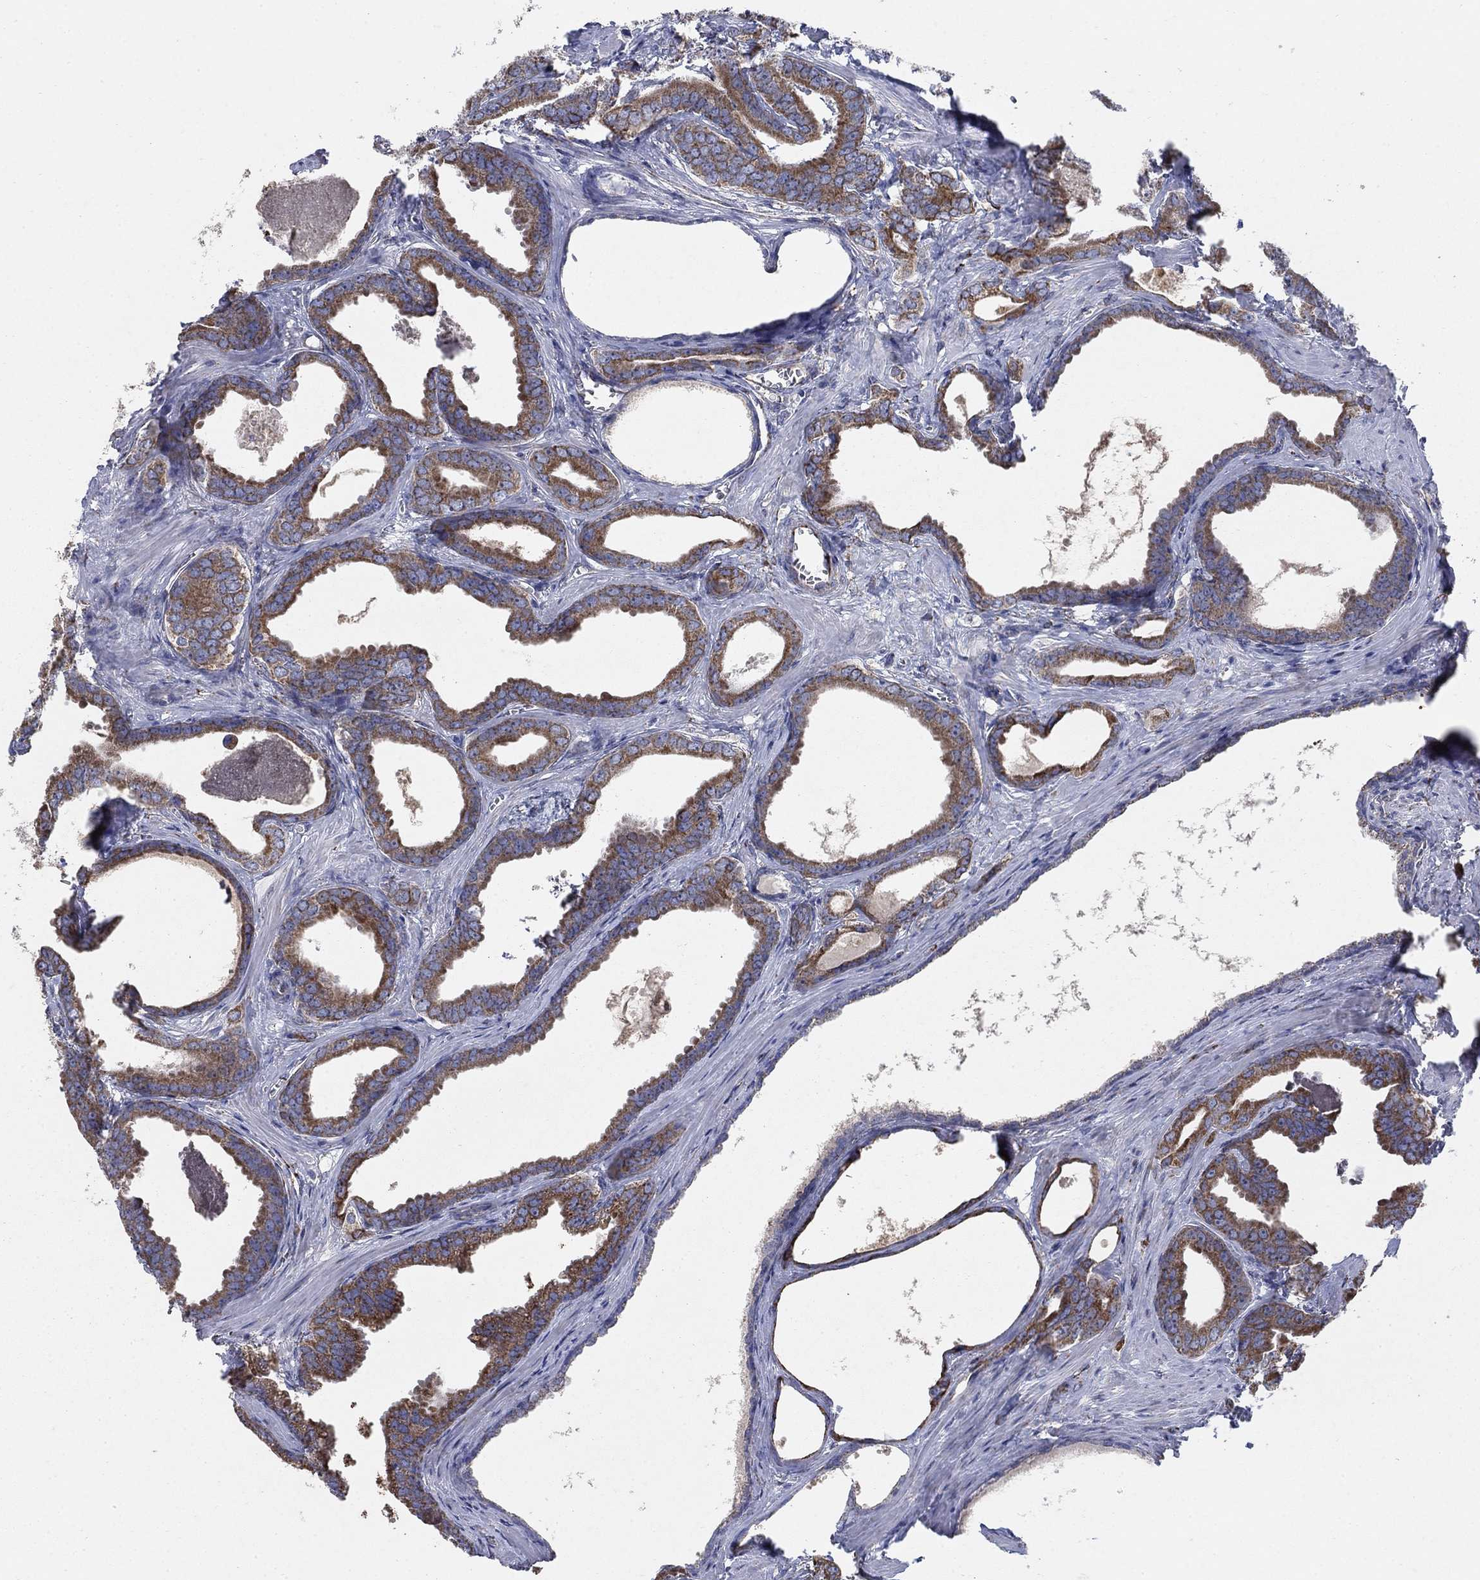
{"staining": {"intensity": "moderate", "quantity": ">75%", "location": "cytoplasmic/membranous"}, "tissue": "prostate cancer", "cell_type": "Tumor cells", "image_type": "cancer", "snomed": [{"axis": "morphology", "description": "Adenocarcinoma, NOS"}, {"axis": "topography", "description": "Prostate"}], "caption": "Immunohistochemistry staining of prostate cancer (adenocarcinoma), which reveals medium levels of moderate cytoplasmic/membranous expression in about >75% of tumor cells indicating moderate cytoplasmic/membranous protein staining. The staining was performed using DAB (brown) for protein detection and nuclei were counterstained in hematoxylin (blue).", "gene": "PNPLA2", "patient": {"sex": "male", "age": 66}}